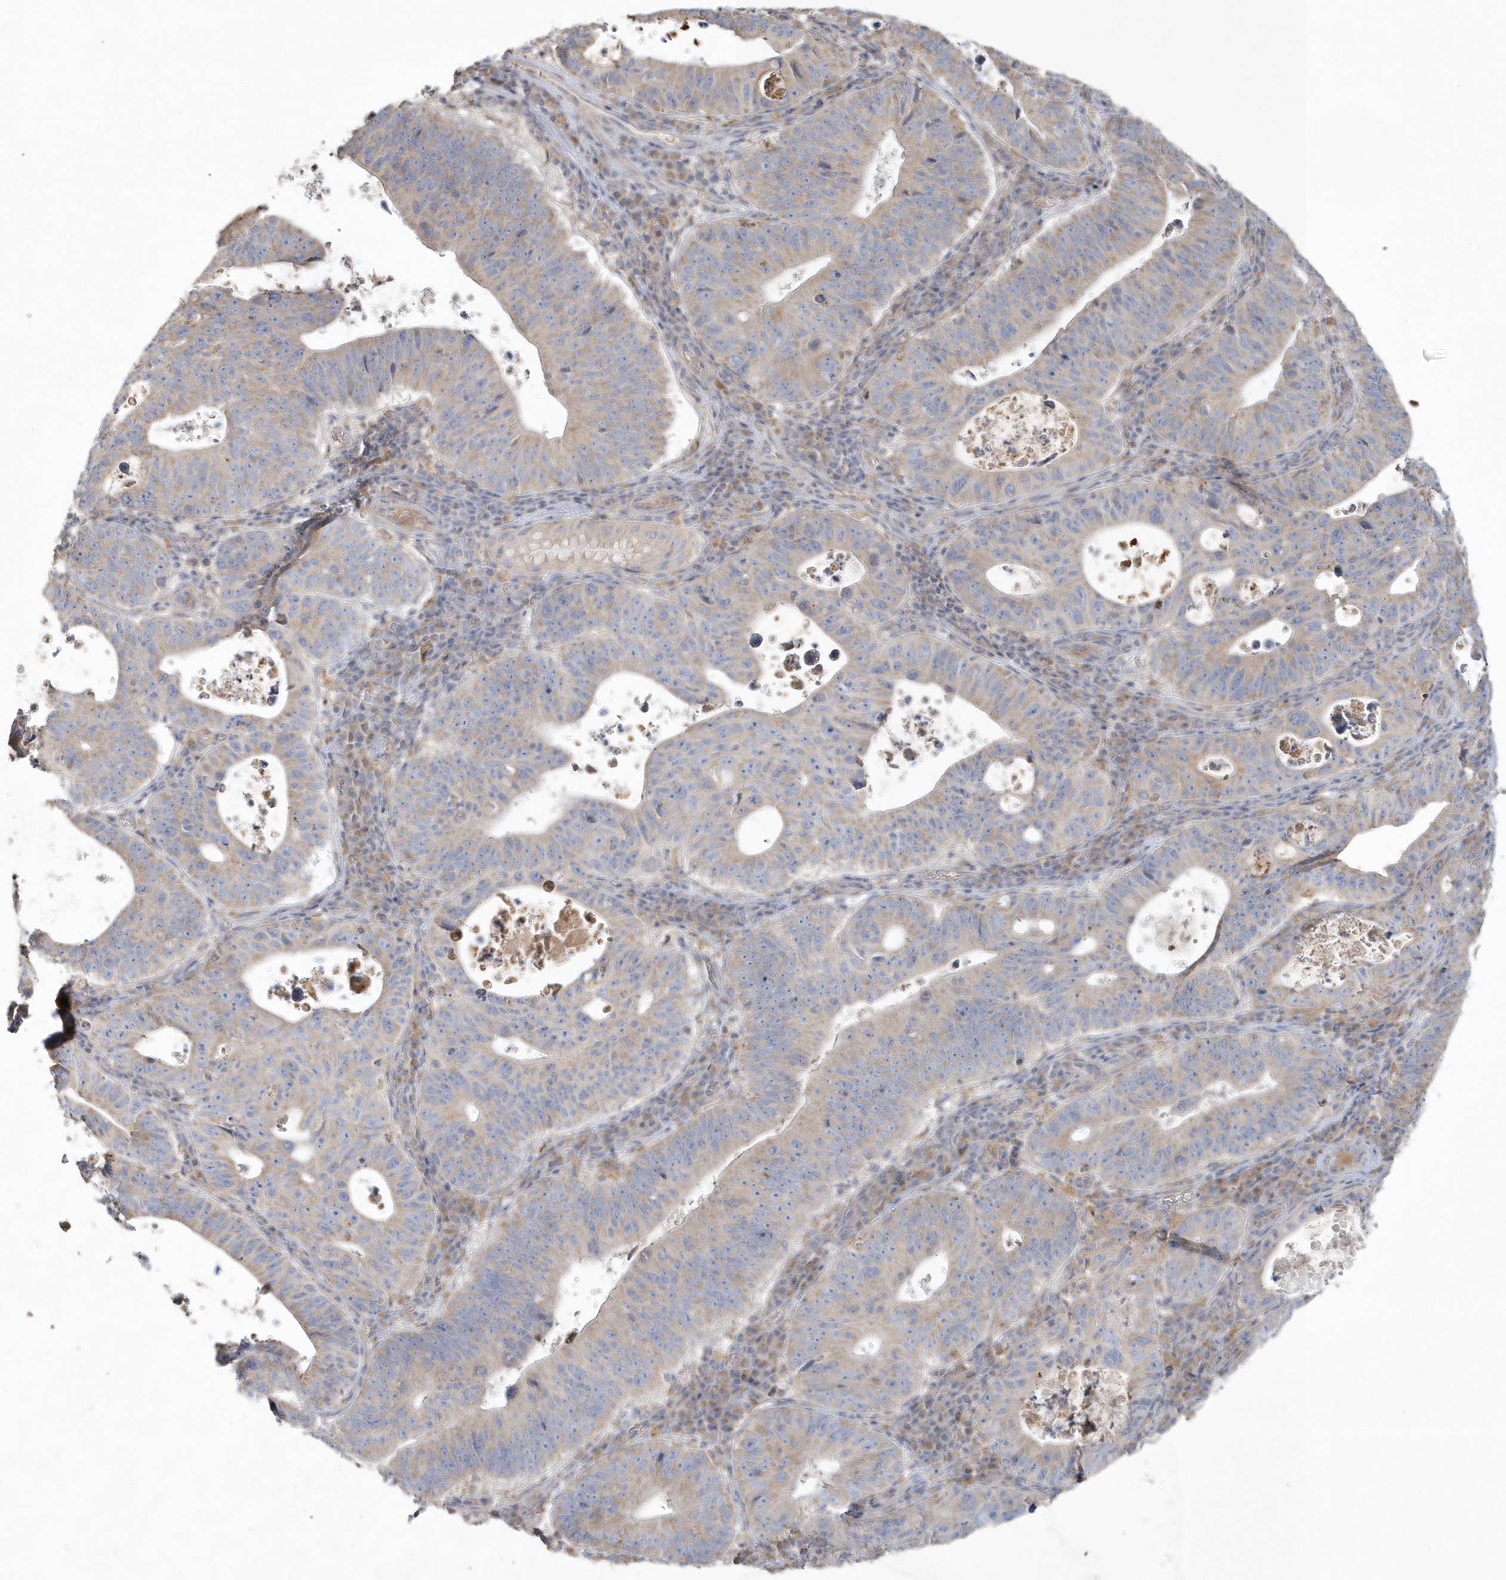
{"staining": {"intensity": "weak", "quantity": "25%-75%", "location": "cytoplasmic/membranous"}, "tissue": "stomach cancer", "cell_type": "Tumor cells", "image_type": "cancer", "snomed": [{"axis": "morphology", "description": "Adenocarcinoma, NOS"}, {"axis": "topography", "description": "Stomach"}], "caption": "Brown immunohistochemical staining in stomach cancer (adenocarcinoma) shows weak cytoplasmic/membranous staining in about 25%-75% of tumor cells.", "gene": "BLTP3A", "patient": {"sex": "male", "age": 59}}